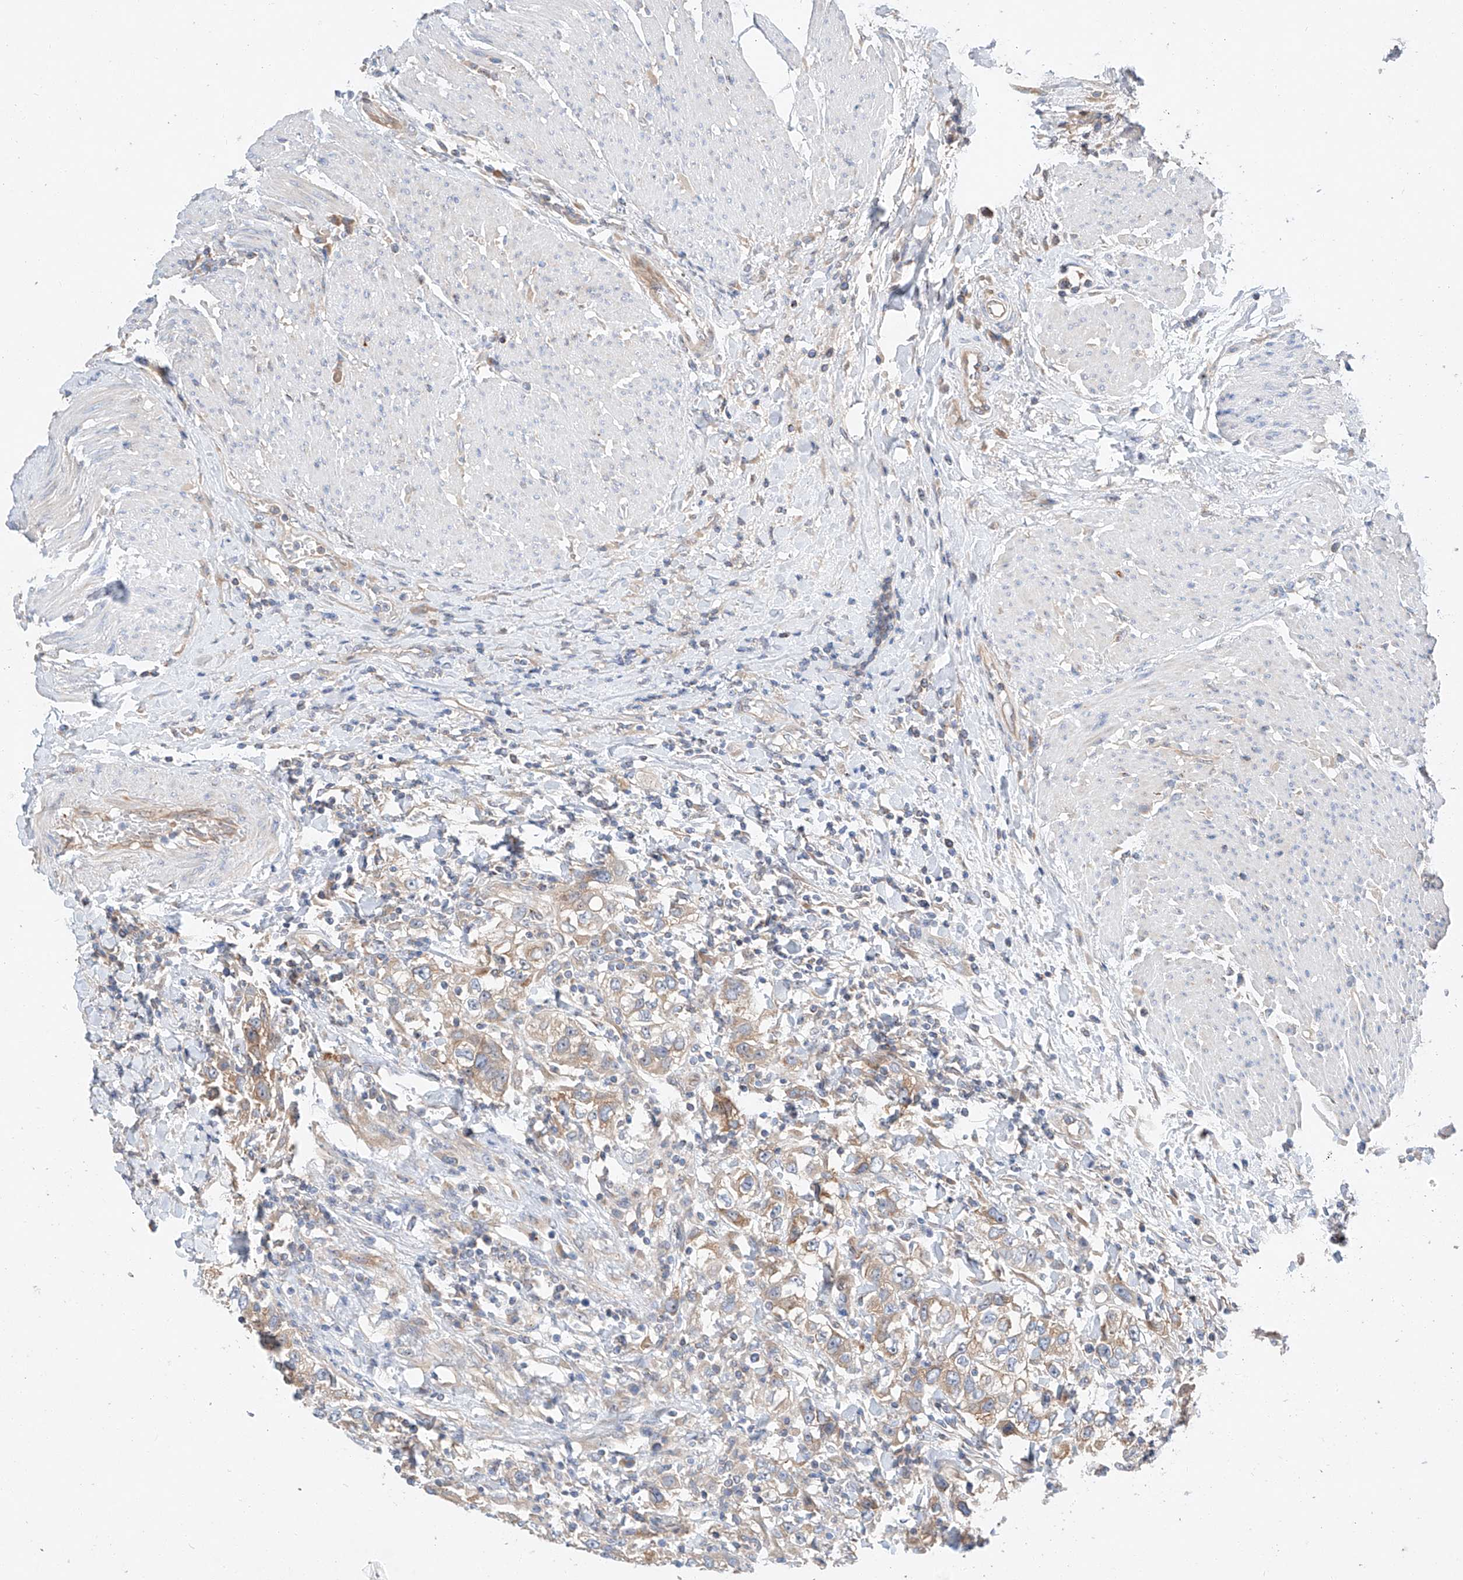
{"staining": {"intensity": "weak", "quantity": "<25%", "location": "cytoplasmic/membranous"}, "tissue": "urothelial cancer", "cell_type": "Tumor cells", "image_type": "cancer", "snomed": [{"axis": "morphology", "description": "Urothelial carcinoma, High grade"}, {"axis": "topography", "description": "Urinary bladder"}], "caption": "Tumor cells are negative for brown protein staining in urothelial cancer. The staining was performed using DAB to visualize the protein expression in brown, while the nuclei were stained in blue with hematoxylin (Magnification: 20x).", "gene": "RUSC1", "patient": {"sex": "female", "age": 80}}